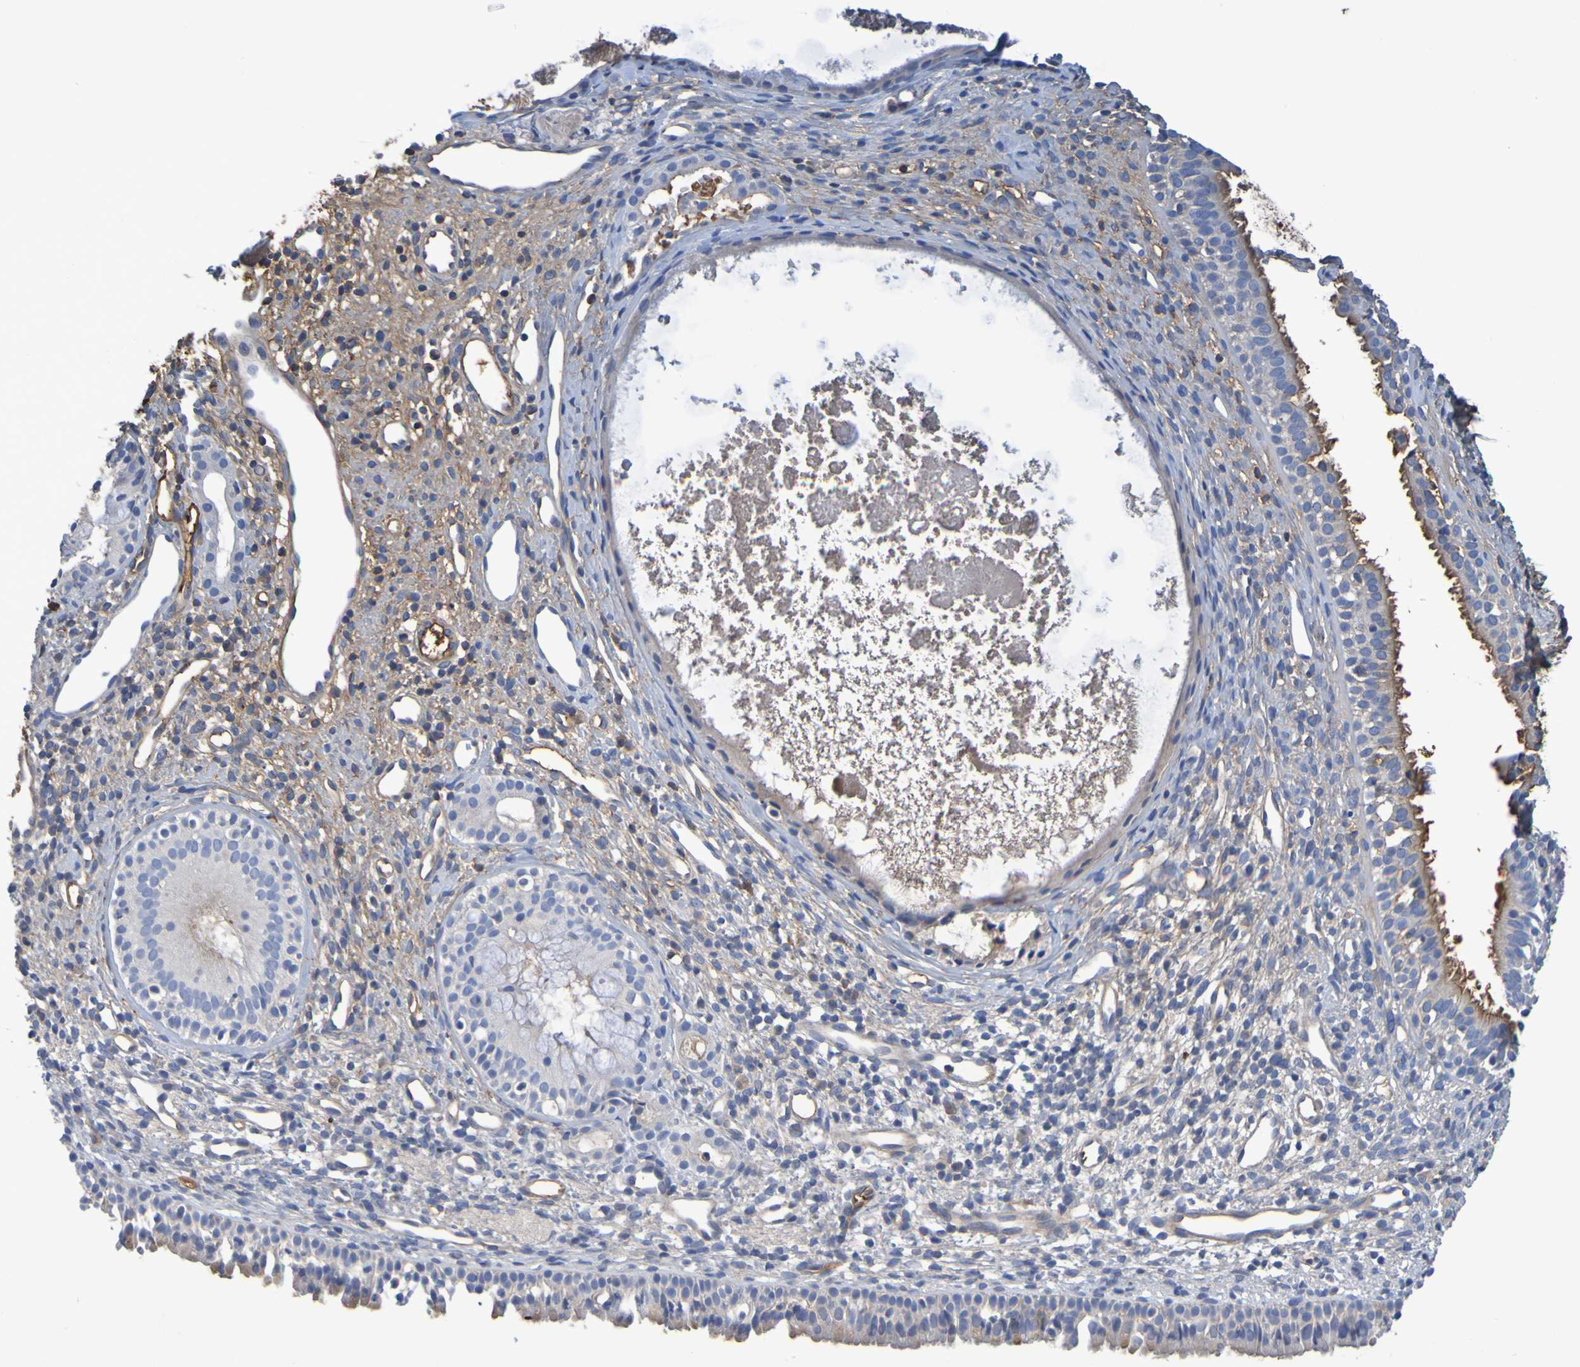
{"staining": {"intensity": "weak", "quantity": "25%-75%", "location": "cytoplasmic/membranous"}, "tissue": "nasopharynx", "cell_type": "Respiratory epithelial cells", "image_type": "normal", "snomed": [{"axis": "morphology", "description": "Normal tissue, NOS"}, {"axis": "topography", "description": "Nasopharynx"}], "caption": "Respiratory epithelial cells show weak cytoplasmic/membranous positivity in about 25%-75% of cells in unremarkable nasopharynx. The protein of interest is shown in brown color, while the nuclei are stained blue.", "gene": "GAB3", "patient": {"sex": "male", "age": 22}}